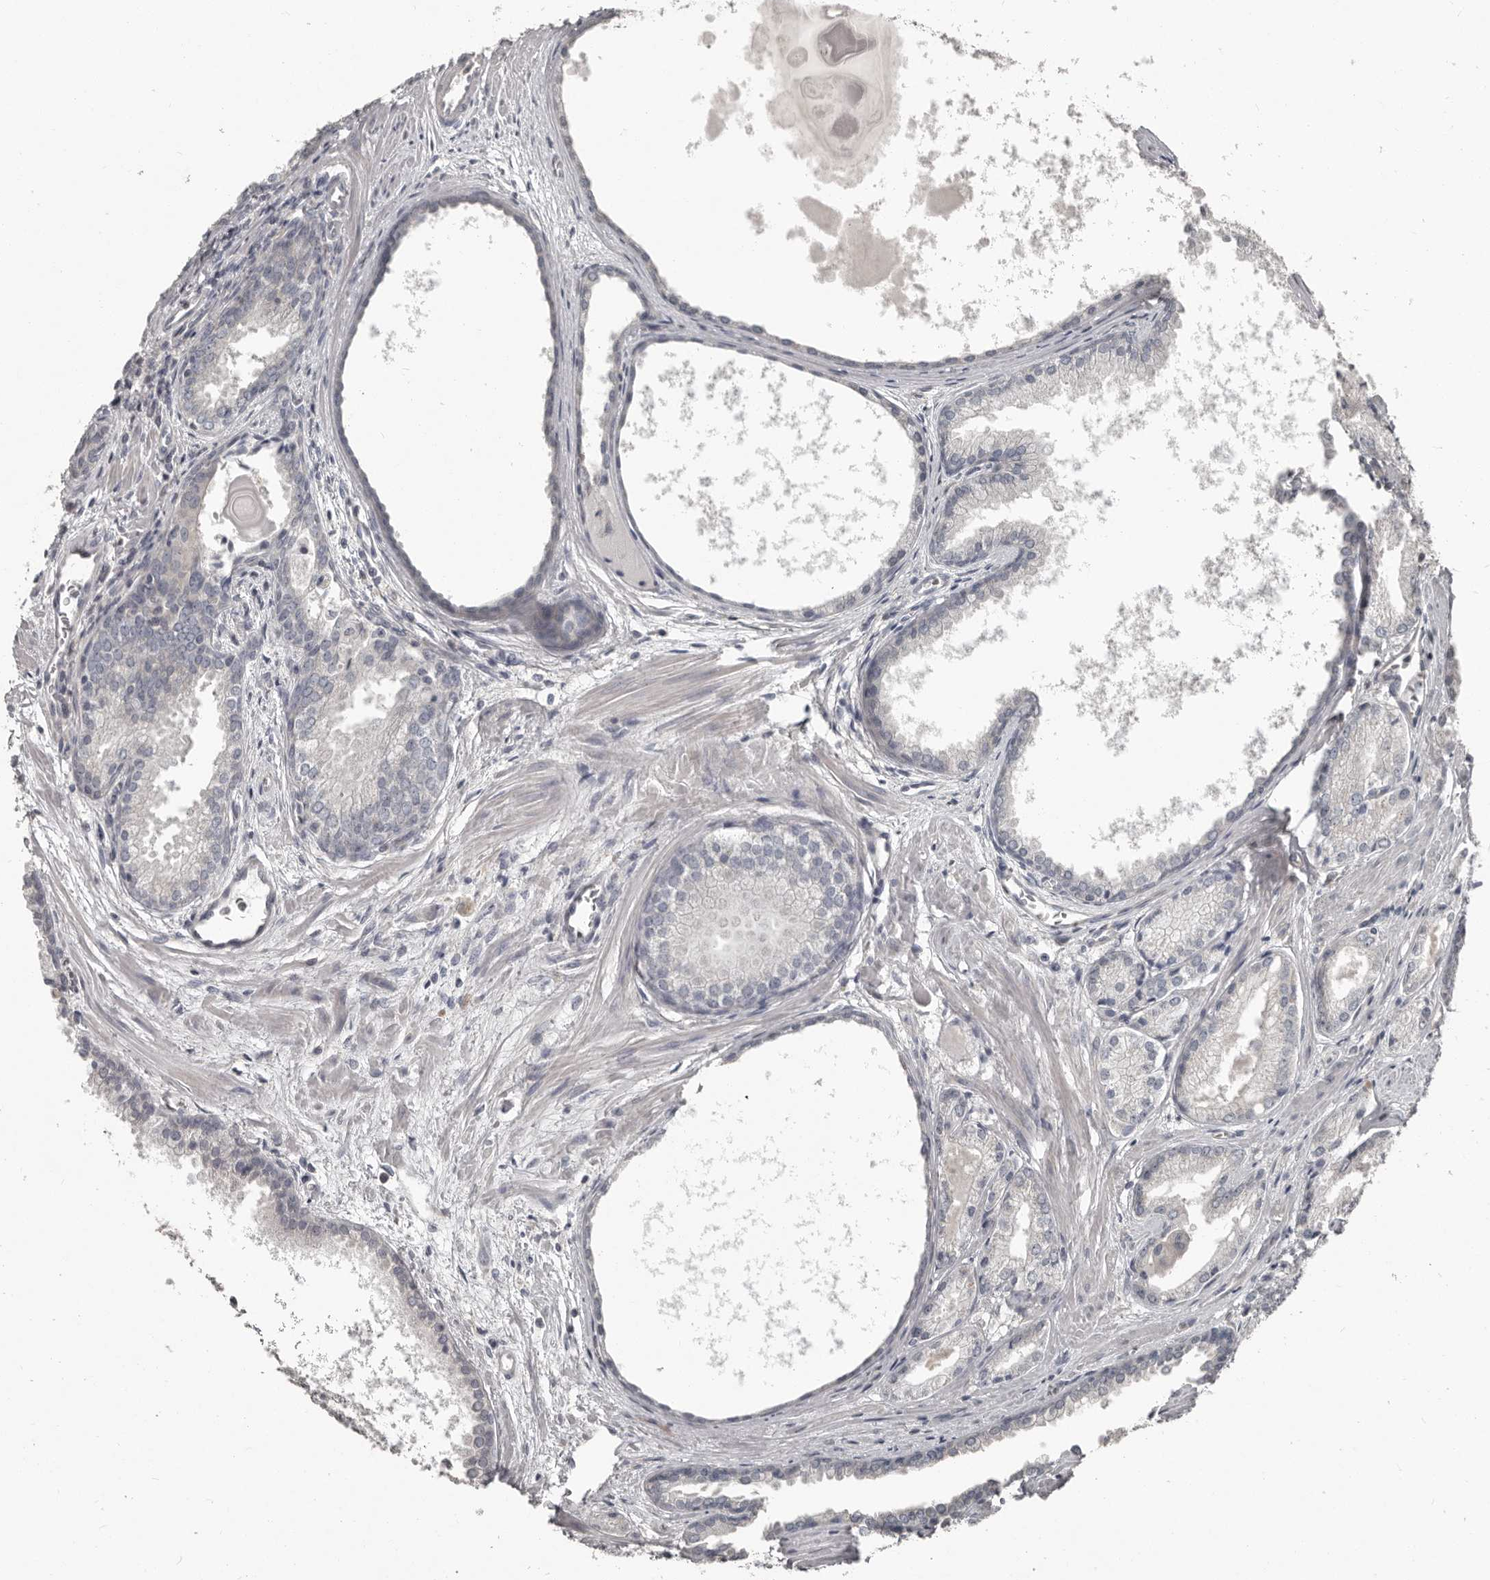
{"staining": {"intensity": "negative", "quantity": "none", "location": "none"}, "tissue": "prostate cancer", "cell_type": "Tumor cells", "image_type": "cancer", "snomed": [{"axis": "morphology", "description": "Adenocarcinoma, Low grade"}, {"axis": "topography", "description": "Prostate"}], "caption": "High magnification brightfield microscopy of low-grade adenocarcinoma (prostate) stained with DAB (3,3'-diaminobenzidine) (brown) and counterstained with hematoxylin (blue): tumor cells show no significant positivity. Nuclei are stained in blue.", "gene": "CA6", "patient": {"sex": "male", "age": 54}}